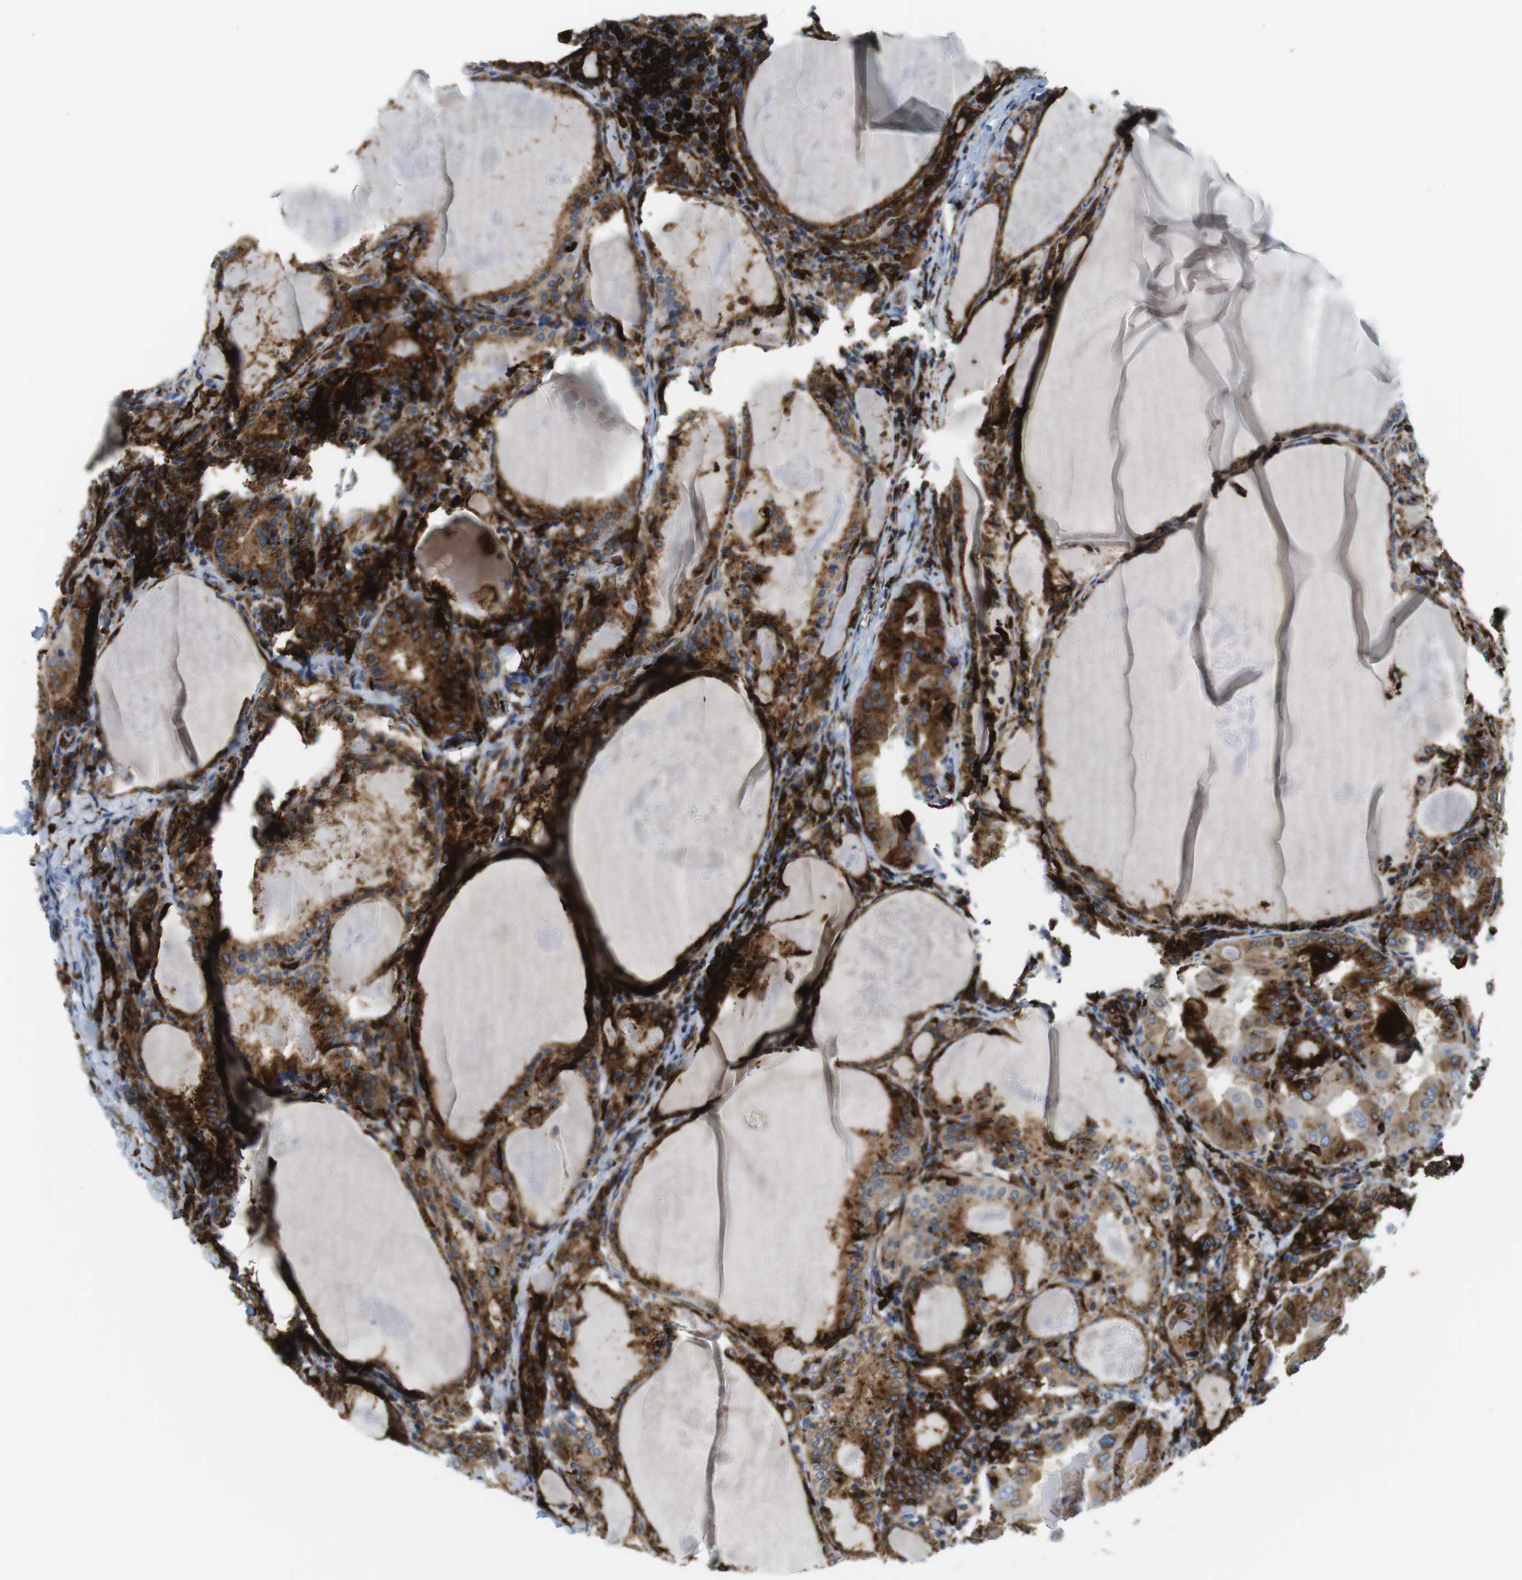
{"staining": {"intensity": "moderate", "quantity": ">75%", "location": "cytoplasmic/membranous"}, "tissue": "thyroid cancer", "cell_type": "Tumor cells", "image_type": "cancer", "snomed": [{"axis": "morphology", "description": "Papillary adenocarcinoma, NOS"}, {"axis": "topography", "description": "Thyroid gland"}], "caption": "Brown immunohistochemical staining in human thyroid papillary adenocarcinoma demonstrates moderate cytoplasmic/membranous staining in about >75% of tumor cells.", "gene": "CIITA", "patient": {"sex": "female", "age": 42}}